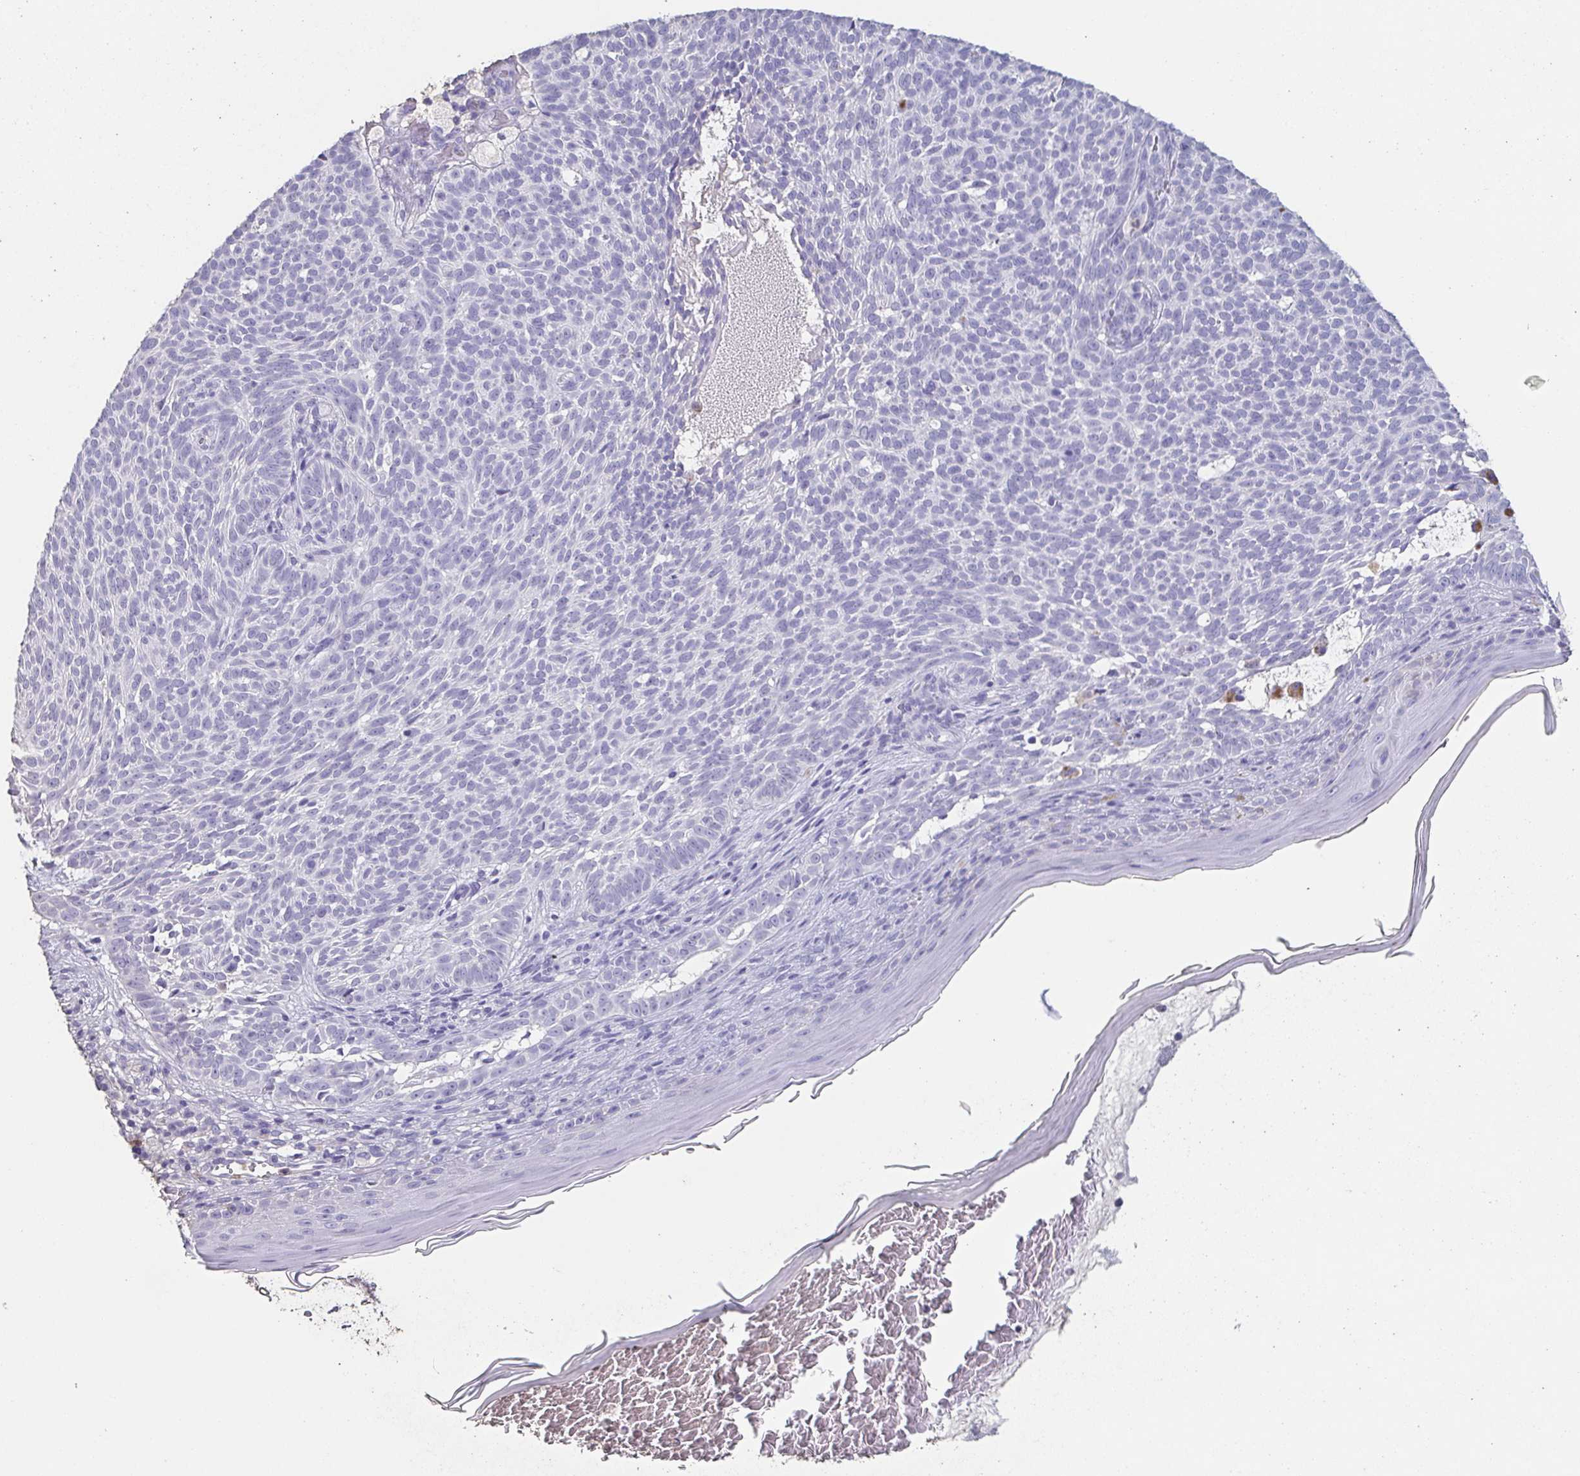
{"staining": {"intensity": "negative", "quantity": "none", "location": "none"}, "tissue": "skin cancer", "cell_type": "Tumor cells", "image_type": "cancer", "snomed": [{"axis": "morphology", "description": "Basal cell carcinoma"}, {"axis": "topography", "description": "Skin"}], "caption": "Immunohistochemistry (IHC) histopathology image of human skin cancer (basal cell carcinoma) stained for a protein (brown), which demonstrates no positivity in tumor cells.", "gene": "BPIFA2", "patient": {"sex": "male", "age": 78}}